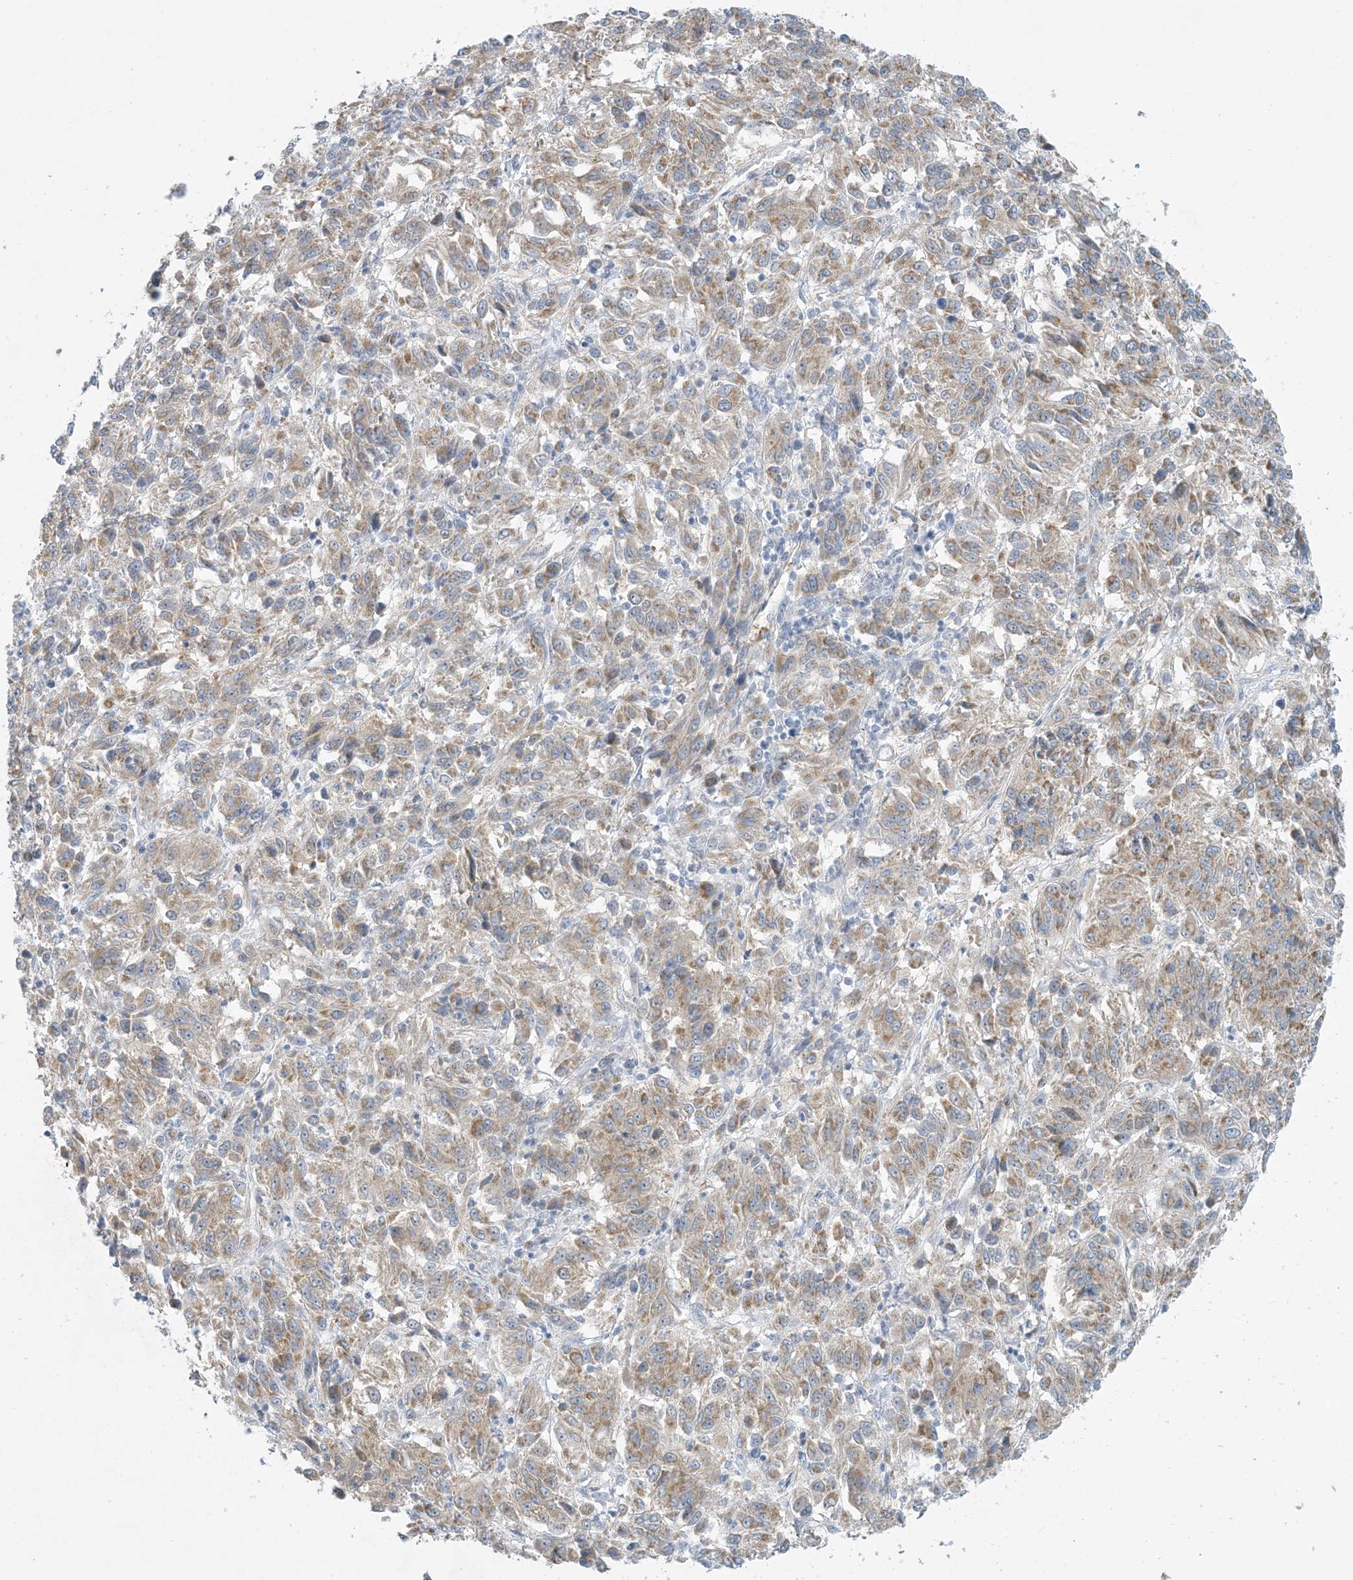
{"staining": {"intensity": "moderate", "quantity": ">75%", "location": "cytoplasmic/membranous"}, "tissue": "melanoma", "cell_type": "Tumor cells", "image_type": "cancer", "snomed": [{"axis": "morphology", "description": "Malignant melanoma, Metastatic site"}, {"axis": "topography", "description": "Lung"}], "caption": "Brown immunohistochemical staining in melanoma shows moderate cytoplasmic/membranous positivity in approximately >75% of tumor cells.", "gene": "MRPS18A", "patient": {"sex": "male", "age": 64}}